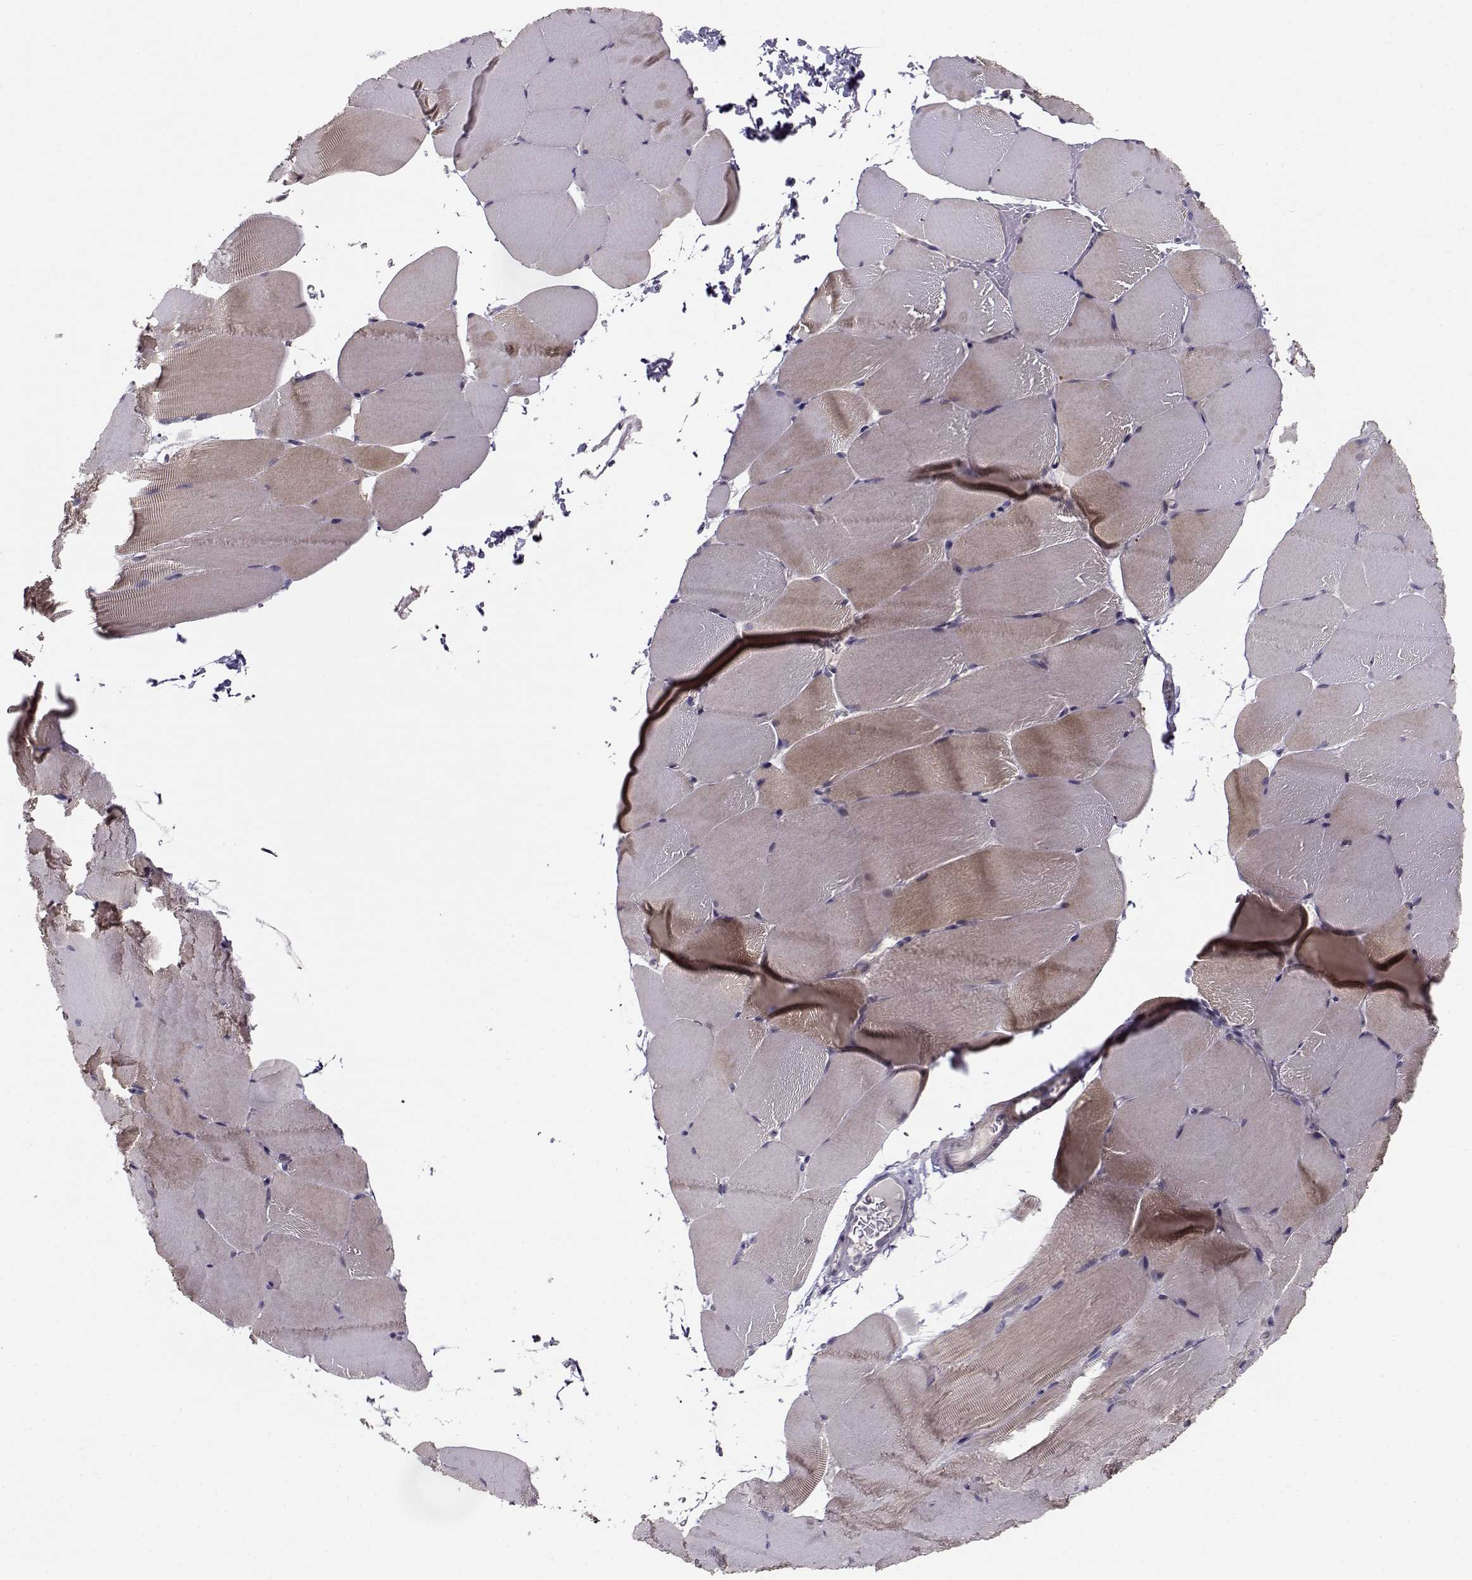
{"staining": {"intensity": "weak", "quantity": "<25%", "location": "cytoplasmic/membranous"}, "tissue": "skeletal muscle", "cell_type": "Myocytes", "image_type": "normal", "snomed": [{"axis": "morphology", "description": "Normal tissue, NOS"}, {"axis": "topography", "description": "Skeletal muscle"}], "caption": "This is a micrograph of immunohistochemistry (IHC) staining of normal skeletal muscle, which shows no positivity in myocytes. (DAB (3,3'-diaminobenzidine) immunohistochemistry (IHC) visualized using brightfield microscopy, high magnification).", "gene": "ENTPD8", "patient": {"sex": "female", "age": 37}}